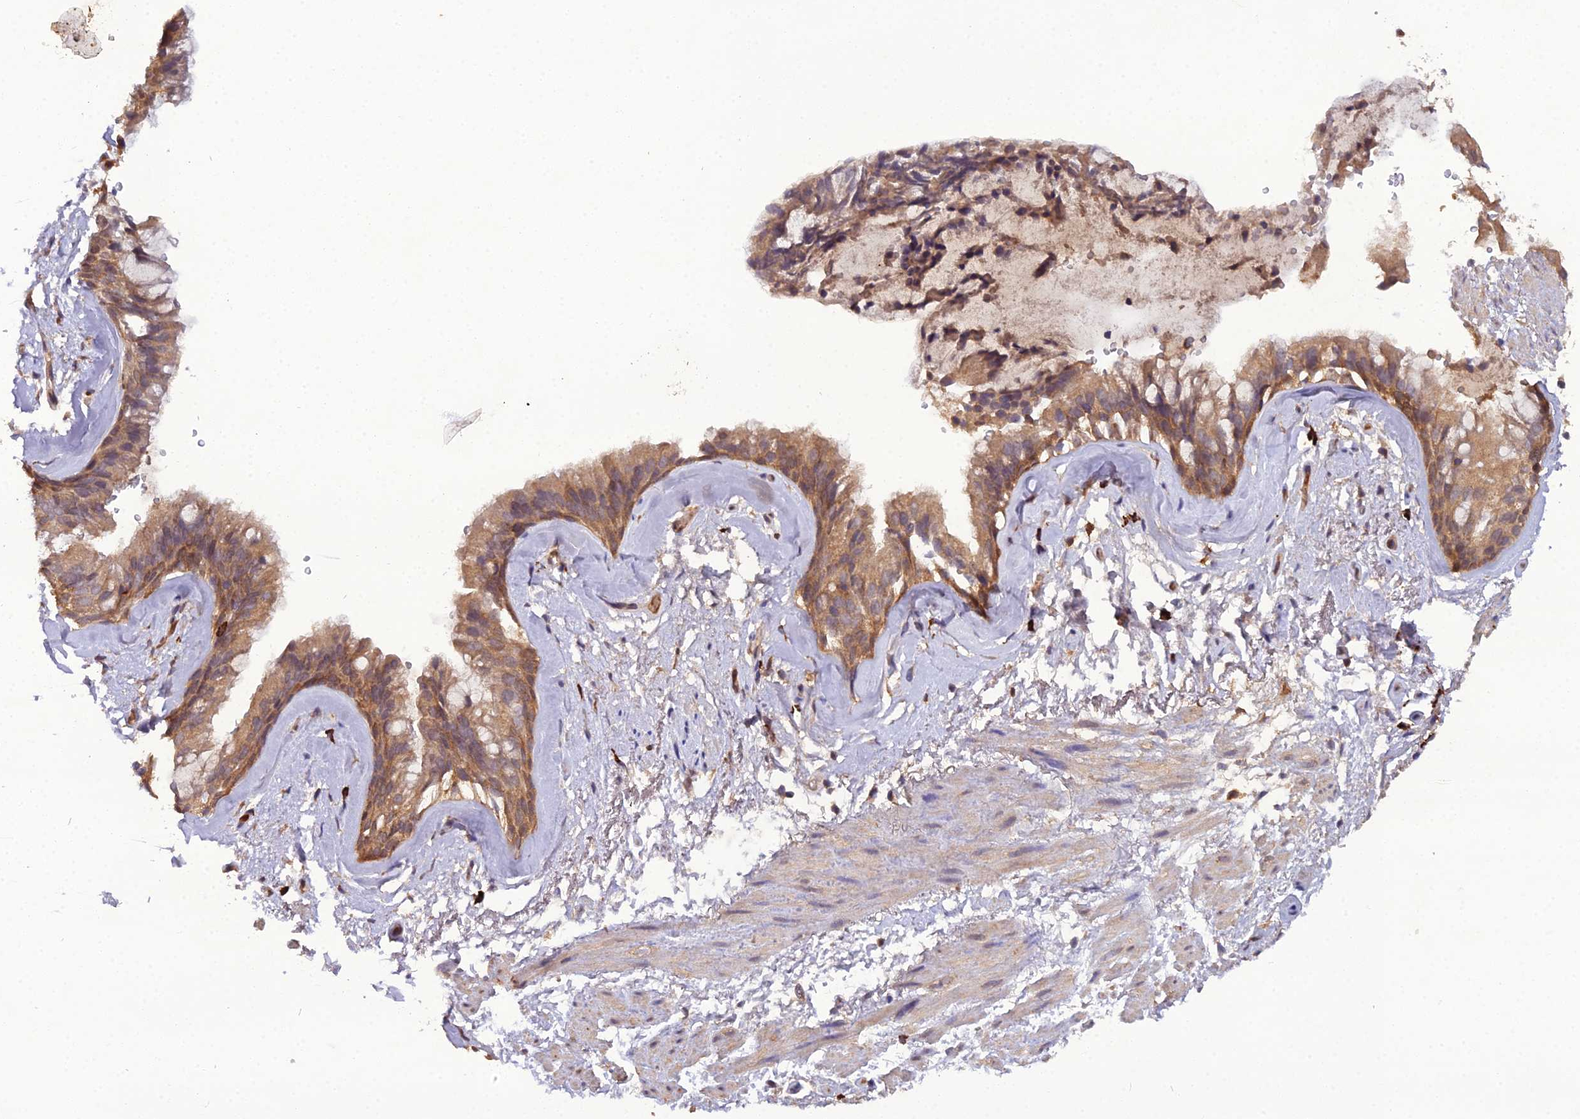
{"staining": {"intensity": "moderate", "quantity": ">75%", "location": "cytoplasmic/membranous"}, "tissue": "bronchus", "cell_type": "Respiratory epithelial cells", "image_type": "normal", "snomed": [{"axis": "morphology", "description": "Normal tissue, NOS"}, {"axis": "topography", "description": "Cartilage tissue"}, {"axis": "topography", "description": "Bronchus"}], "caption": "Bronchus was stained to show a protein in brown. There is medium levels of moderate cytoplasmic/membranous staining in approximately >75% of respiratory epithelial cells. Nuclei are stained in blue.", "gene": "TMEM258", "patient": {"sex": "female", "age": 66}}